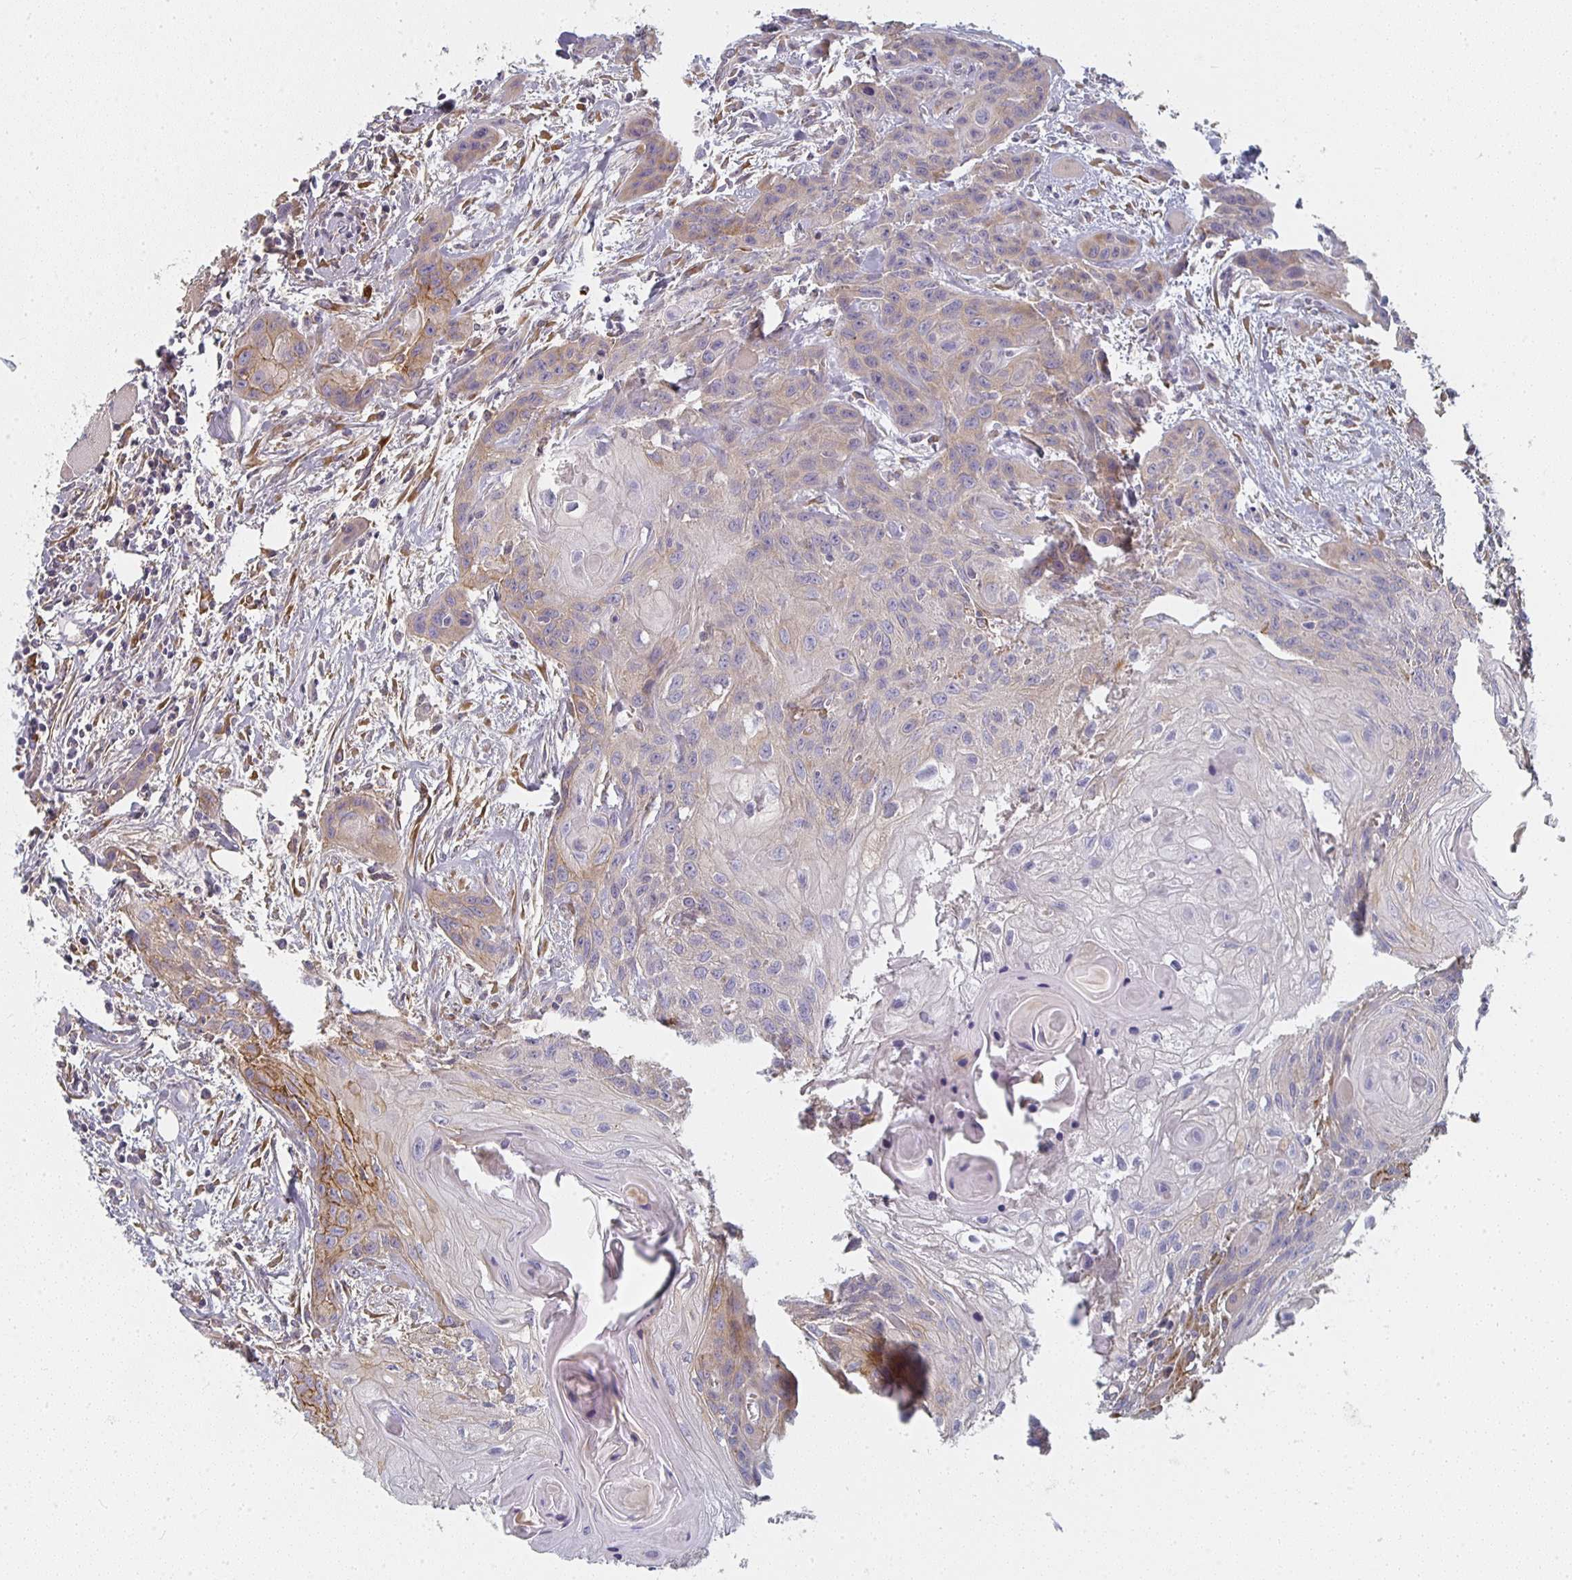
{"staining": {"intensity": "moderate", "quantity": "25%-75%", "location": "cytoplasmic/membranous"}, "tissue": "head and neck cancer", "cell_type": "Tumor cells", "image_type": "cancer", "snomed": [{"axis": "morphology", "description": "Squamous cell carcinoma, NOS"}, {"axis": "topography", "description": "Oral tissue"}, {"axis": "topography", "description": "Head-Neck"}], "caption": "DAB (3,3'-diaminobenzidine) immunohistochemical staining of human squamous cell carcinoma (head and neck) demonstrates moderate cytoplasmic/membranous protein expression in about 25%-75% of tumor cells. (IHC, brightfield microscopy, high magnification).", "gene": "CTHRC1", "patient": {"sex": "male", "age": 58}}